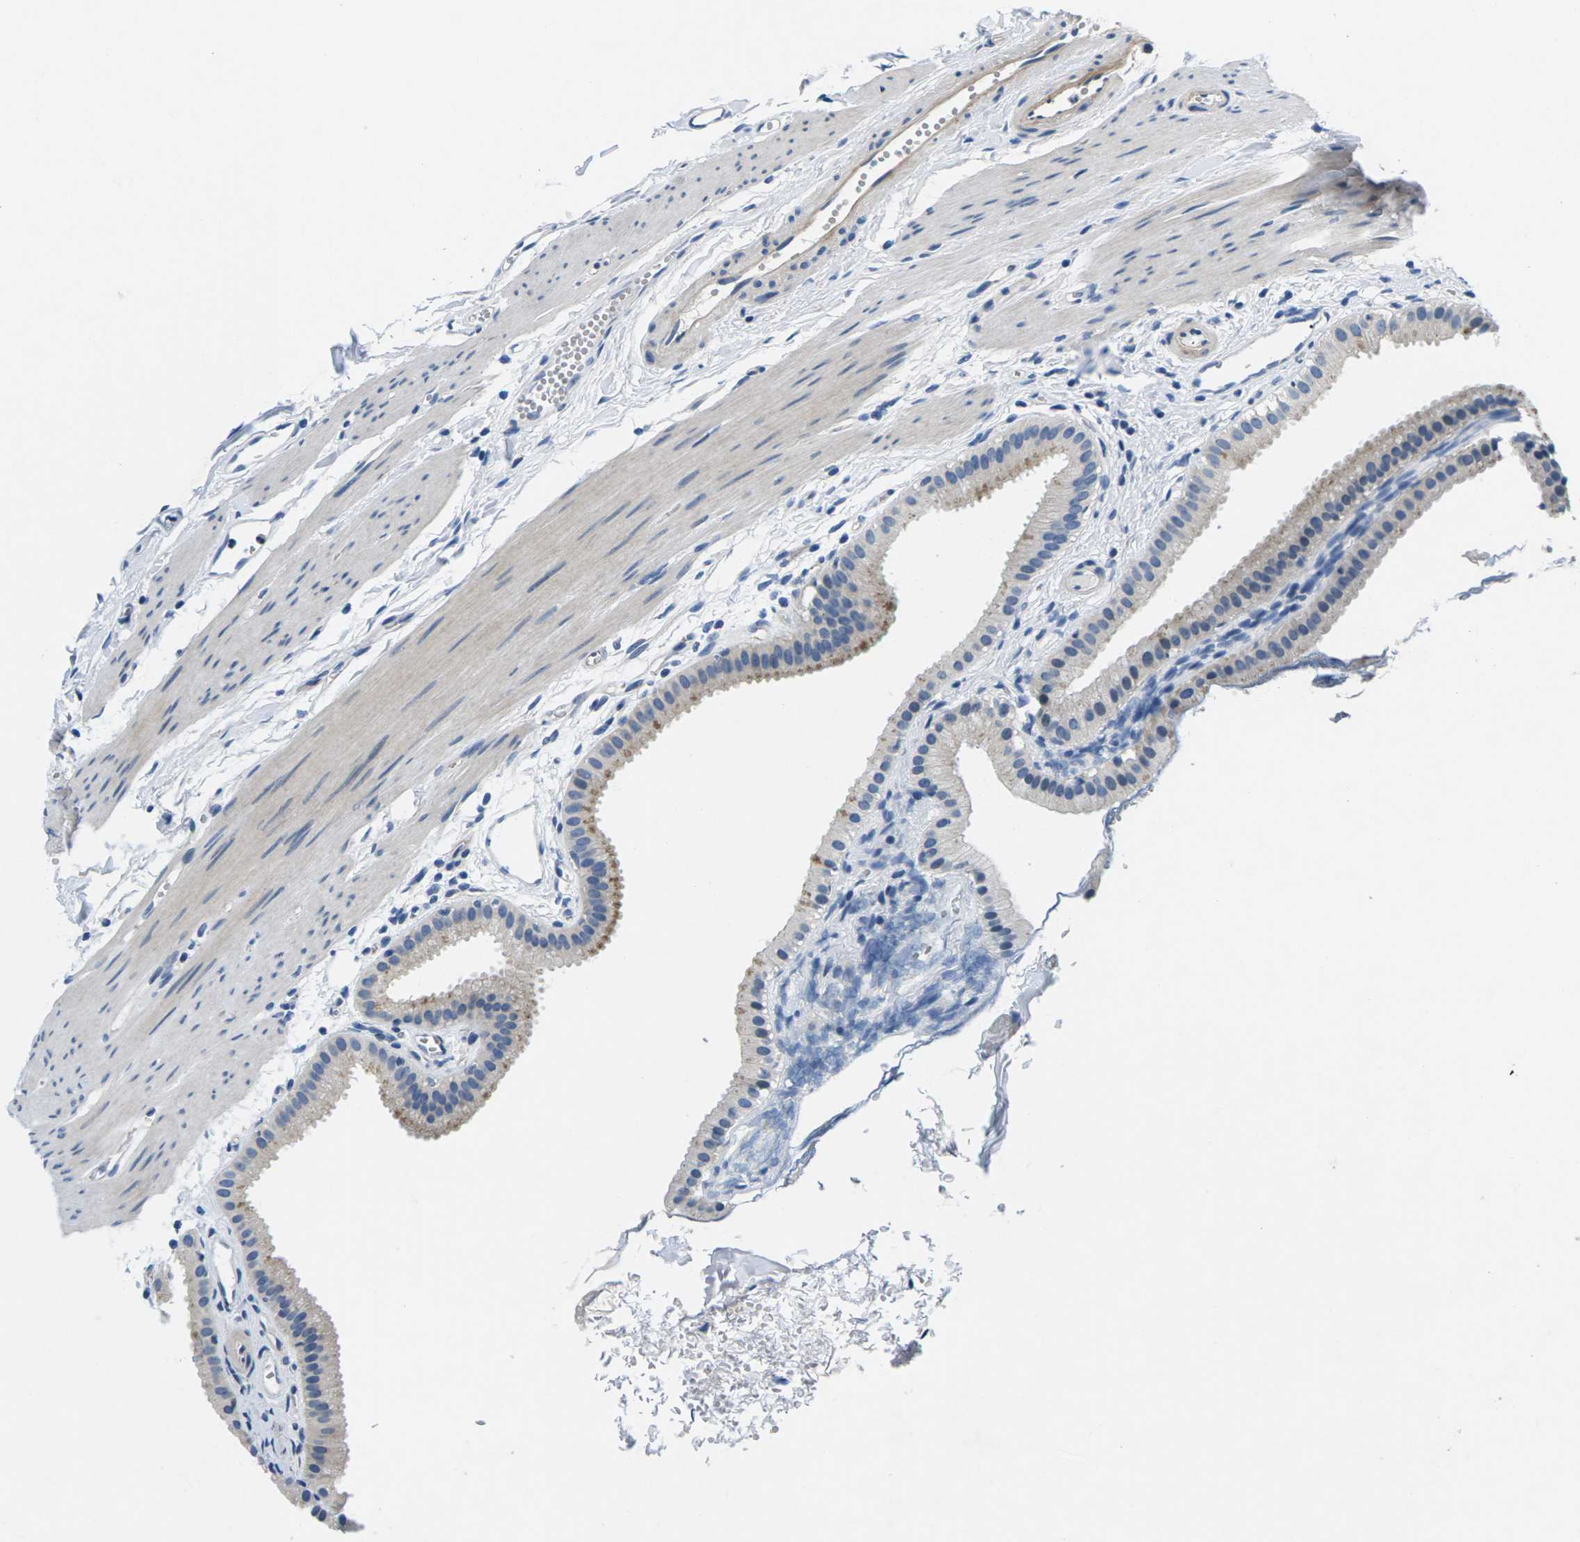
{"staining": {"intensity": "moderate", "quantity": "<25%", "location": "cytoplasmic/membranous"}, "tissue": "gallbladder", "cell_type": "Glandular cells", "image_type": "normal", "snomed": [{"axis": "morphology", "description": "Normal tissue, NOS"}, {"axis": "topography", "description": "Gallbladder"}], "caption": "About <25% of glandular cells in unremarkable gallbladder show moderate cytoplasmic/membranous protein expression as visualized by brown immunohistochemical staining.", "gene": "TSPAN2", "patient": {"sex": "female", "age": 64}}